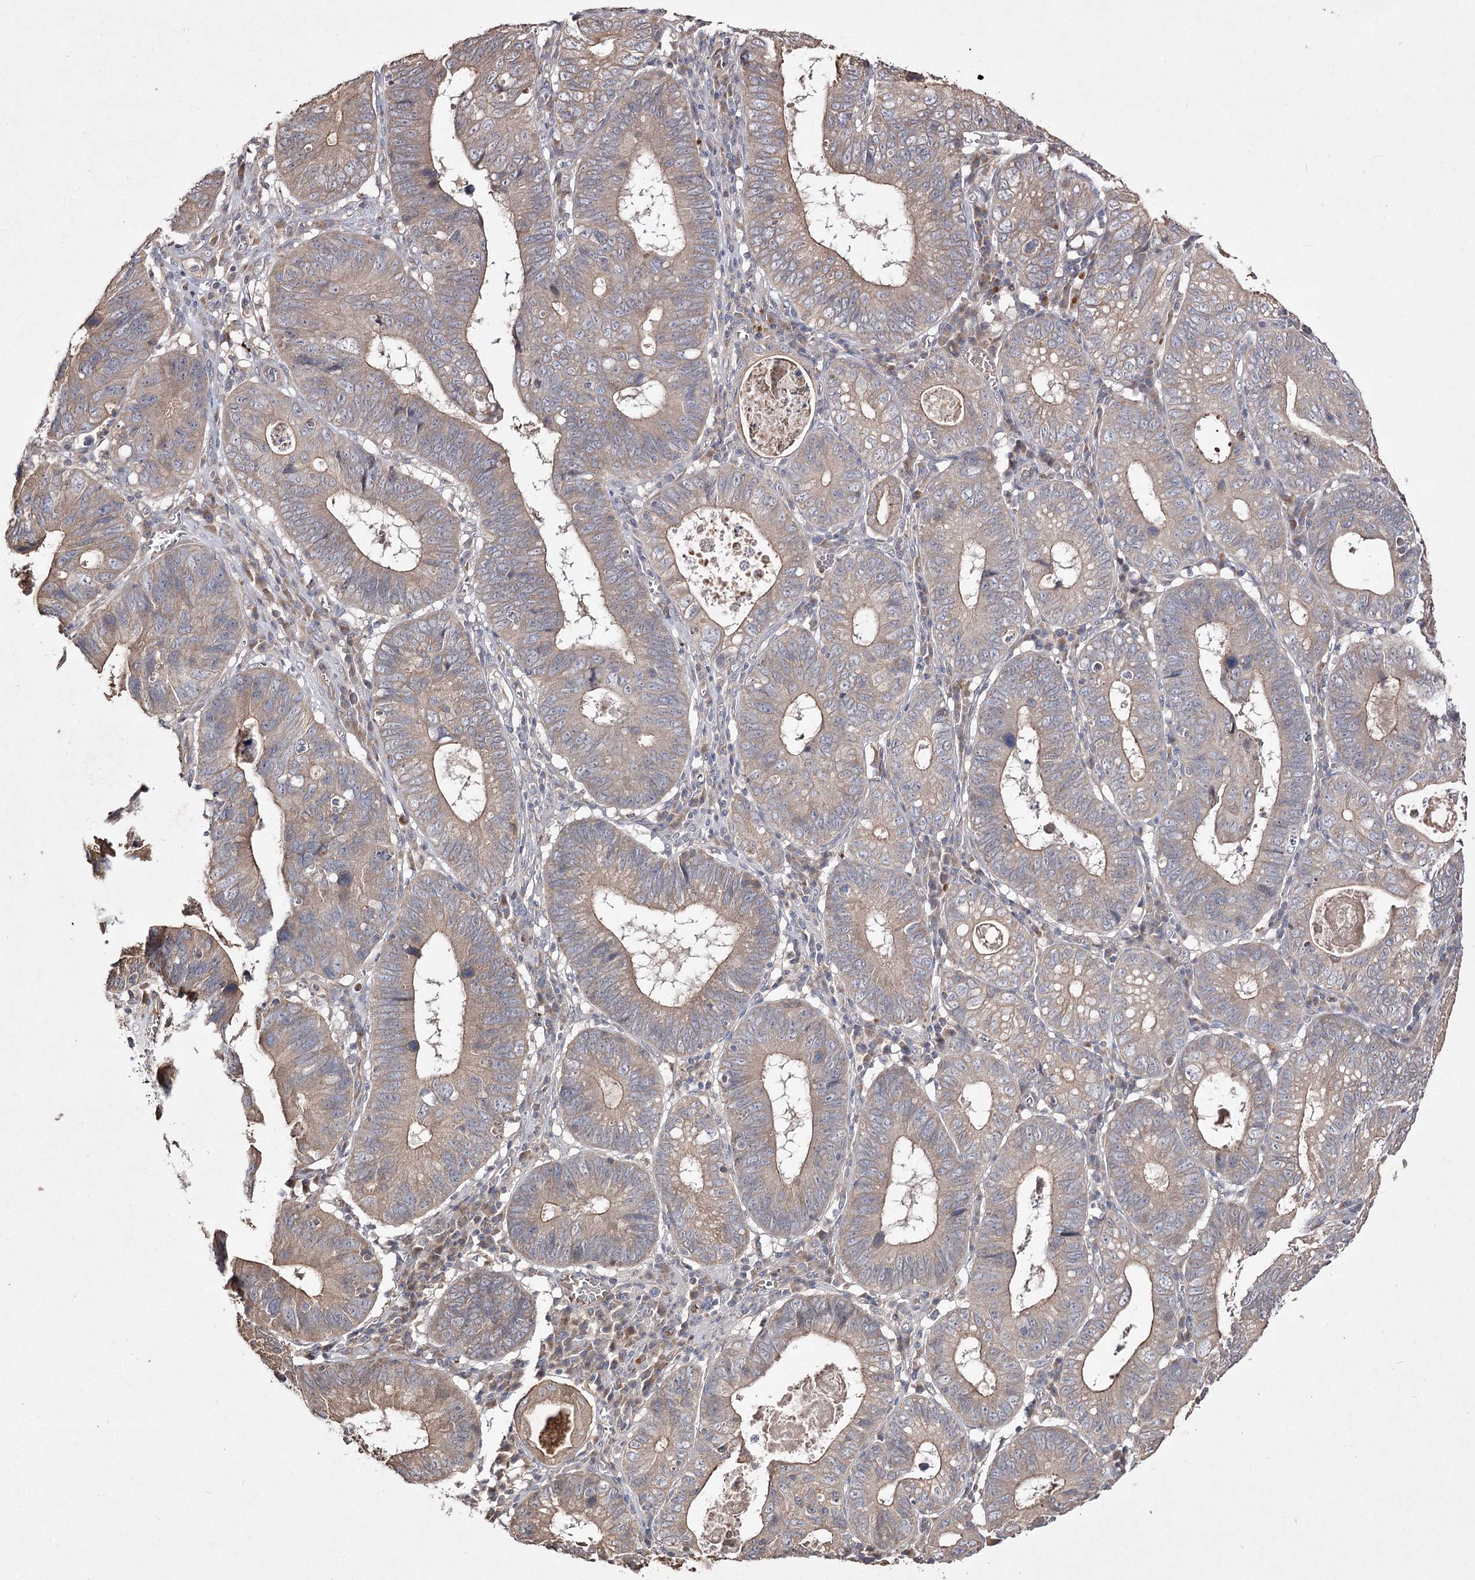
{"staining": {"intensity": "moderate", "quantity": "25%-75%", "location": "cytoplasmic/membranous"}, "tissue": "stomach cancer", "cell_type": "Tumor cells", "image_type": "cancer", "snomed": [{"axis": "morphology", "description": "Adenocarcinoma, NOS"}, {"axis": "topography", "description": "Stomach"}], "caption": "A histopathology image showing moderate cytoplasmic/membranous positivity in about 25%-75% of tumor cells in adenocarcinoma (stomach), as visualized by brown immunohistochemical staining.", "gene": "FANCL", "patient": {"sex": "male", "age": 59}}